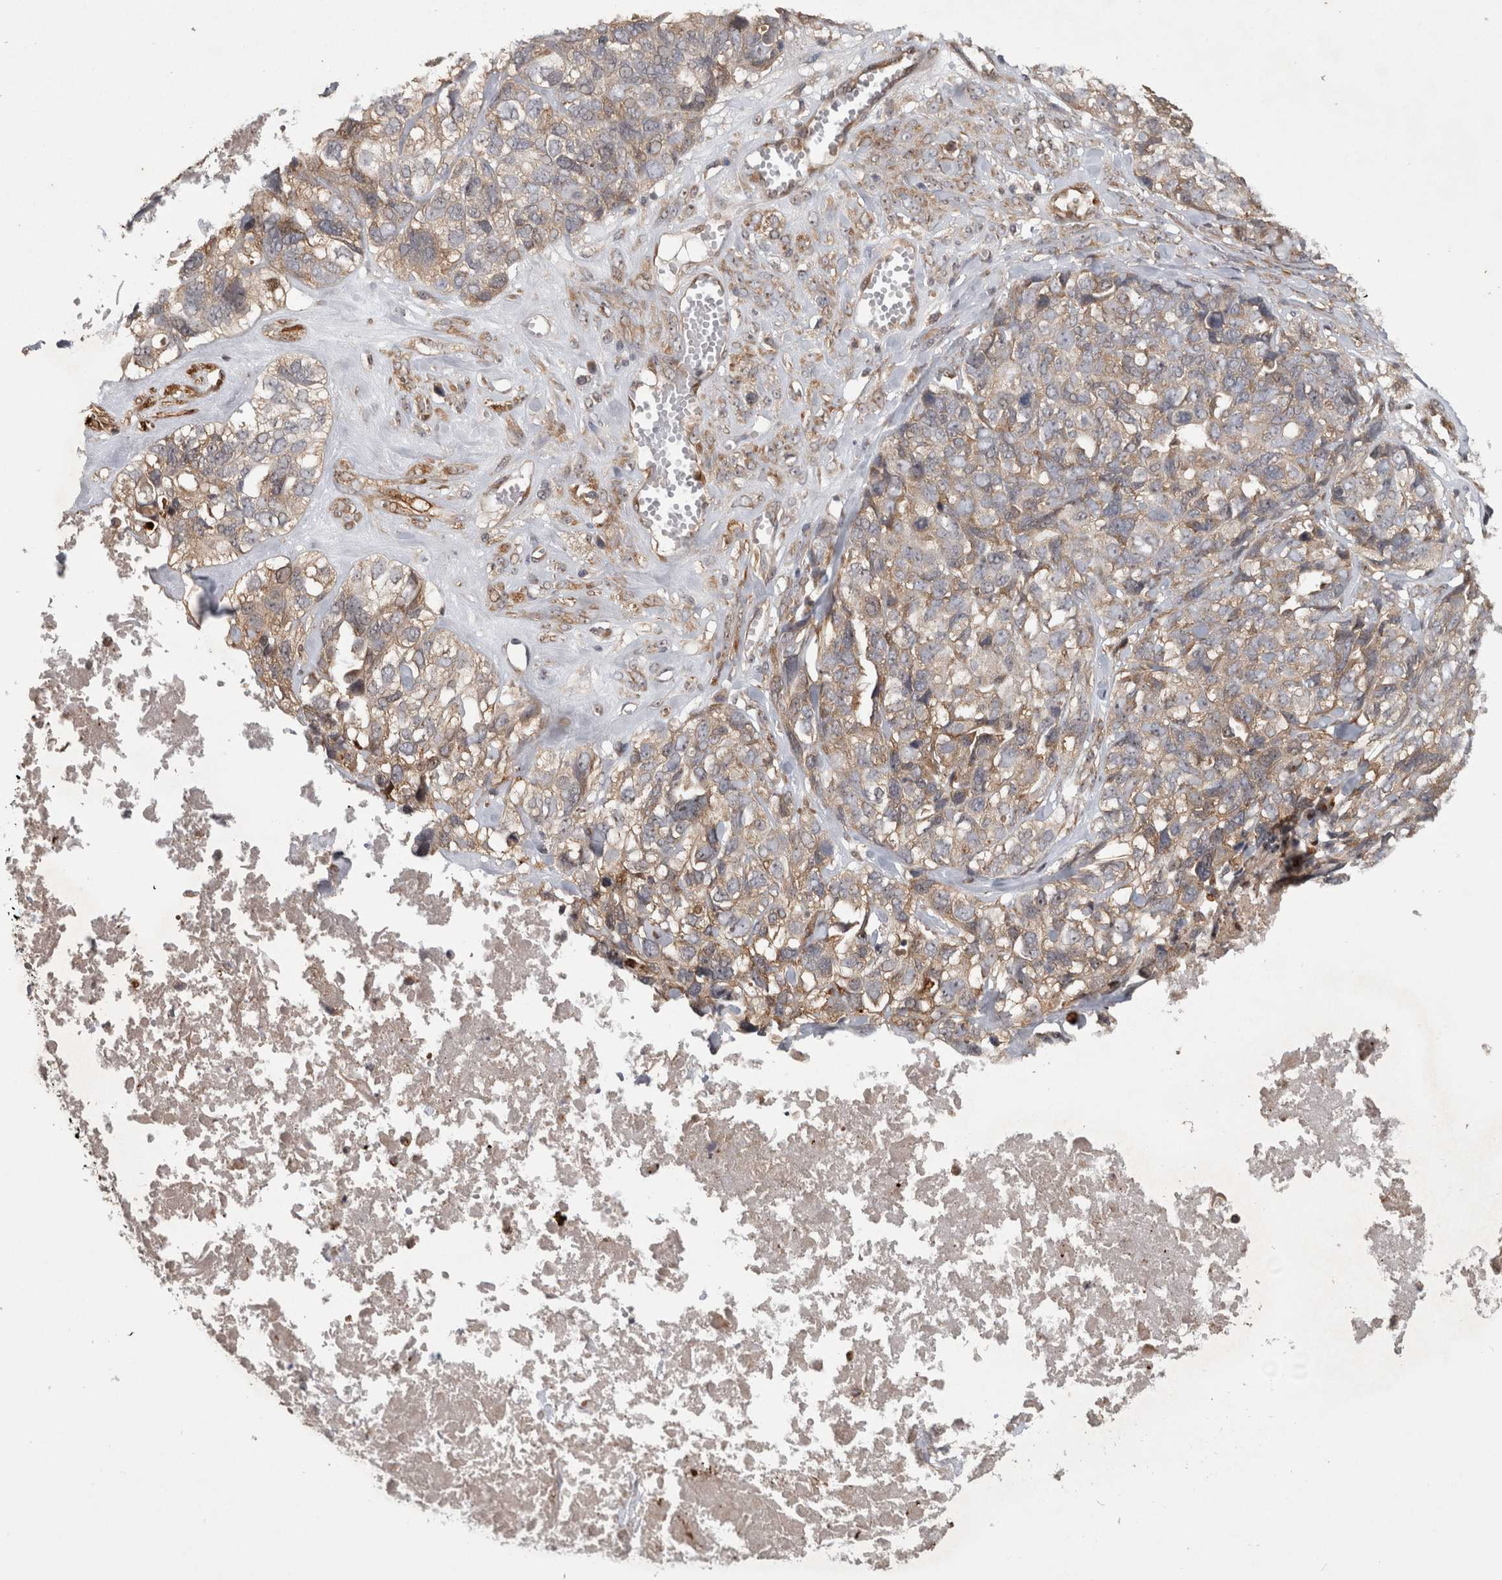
{"staining": {"intensity": "moderate", "quantity": "<25%", "location": "cytoplasmic/membranous"}, "tissue": "ovarian cancer", "cell_type": "Tumor cells", "image_type": "cancer", "snomed": [{"axis": "morphology", "description": "Cystadenocarcinoma, serous, NOS"}, {"axis": "topography", "description": "Ovary"}], "caption": "Brown immunohistochemical staining in human serous cystadenocarcinoma (ovarian) demonstrates moderate cytoplasmic/membranous expression in approximately <25% of tumor cells.", "gene": "ATXN2", "patient": {"sex": "female", "age": 79}}